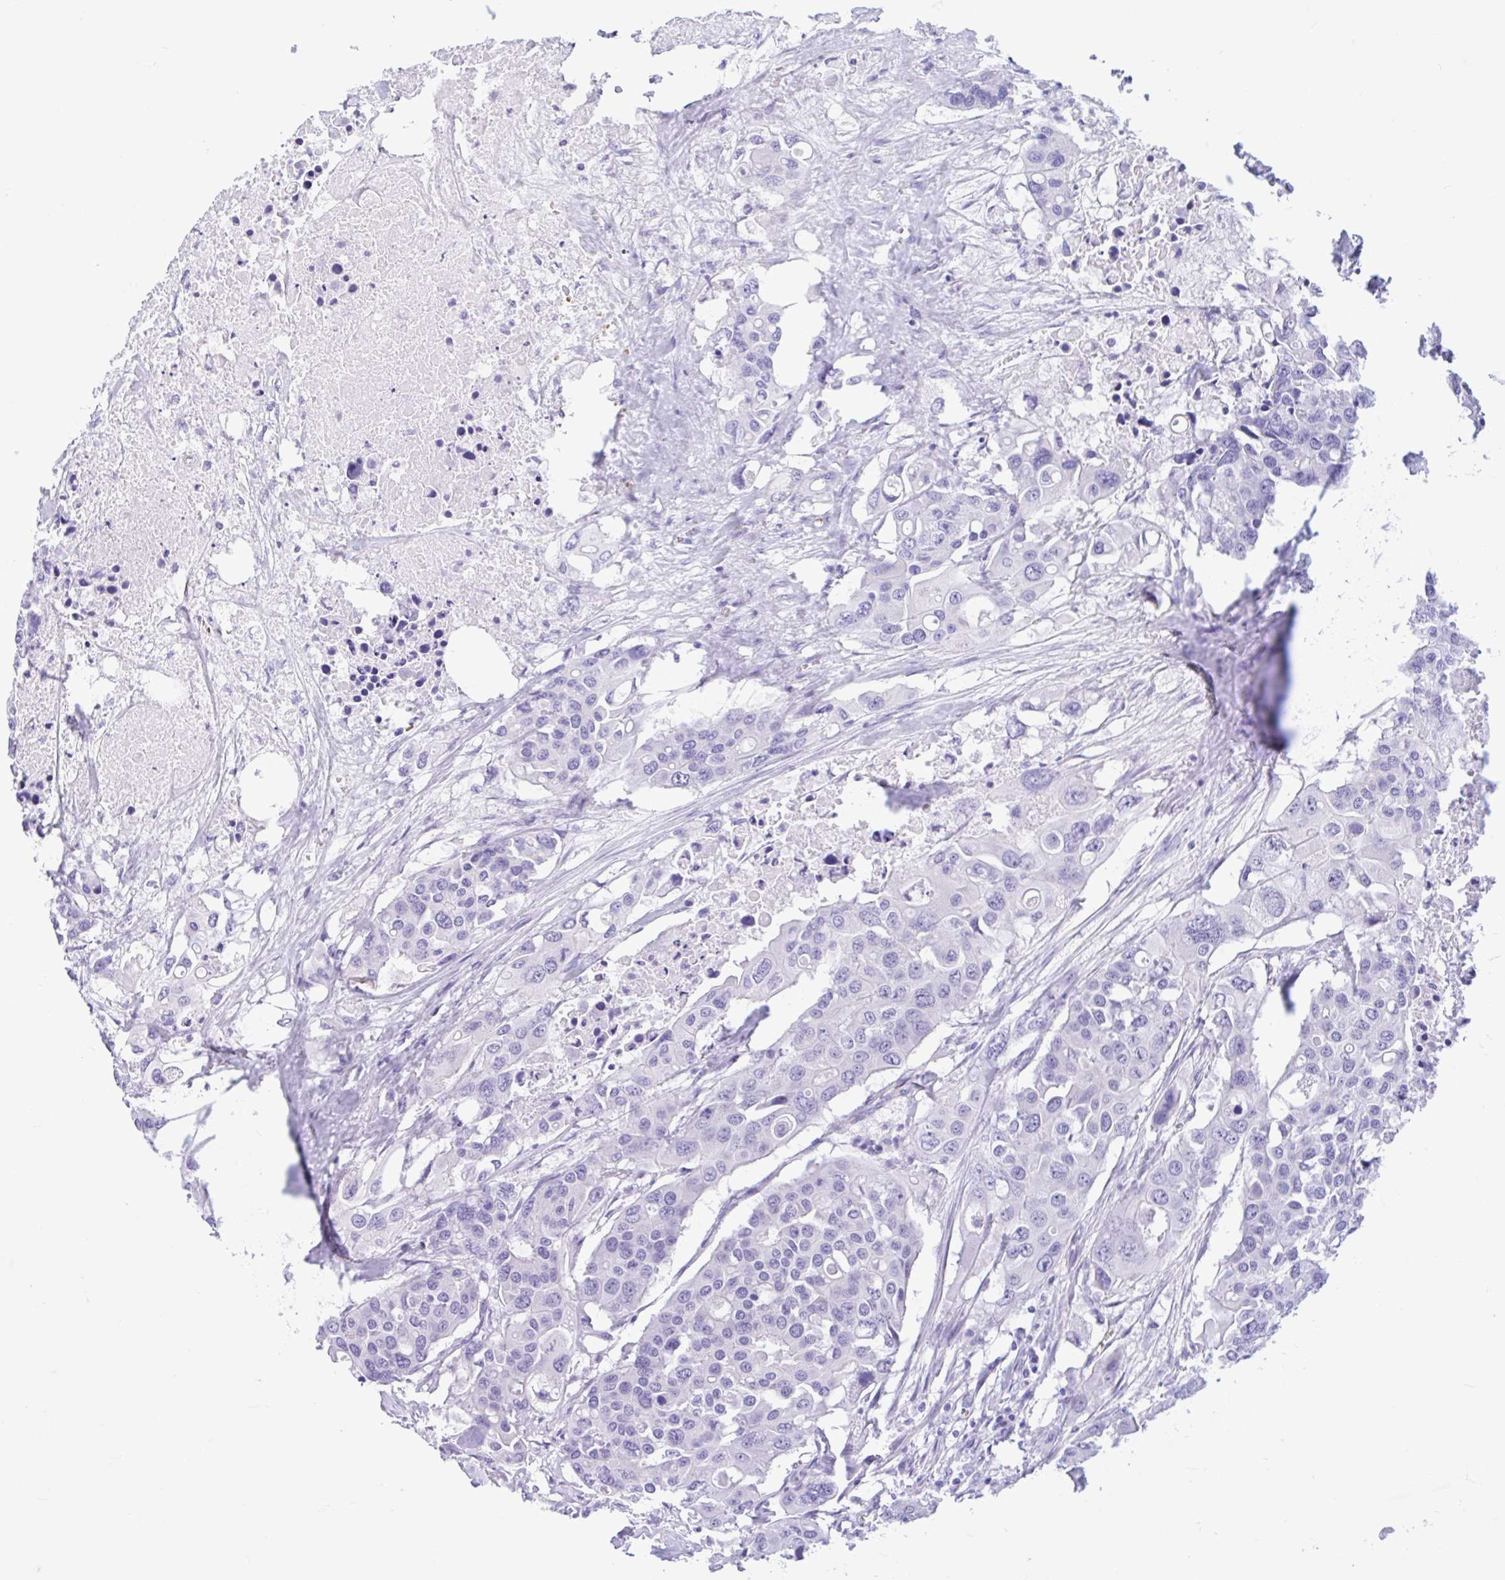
{"staining": {"intensity": "negative", "quantity": "none", "location": "none"}, "tissue": "colorectal cancer", "cell_type": "Tumor cells", "image_type": "cancer", "snomed": [{"axis": "morphology", "description": "Adenocarcinoma, NOS"}, {"axis": "topography", "description": "Colon"}], "caption": "An image of colorectal cancer (adenocarcinoma) stained for a protein shows no brown staining in tumor cells. The staining was performed using DAB (3,3'-diaminobenzidine) to visualize the protein expression in brown, while the nuclei were stained in blue with hematoxylin (Magnification: 20x).", "gene": "TMEM79", "patient": {"sex": "male", "age": 77}}